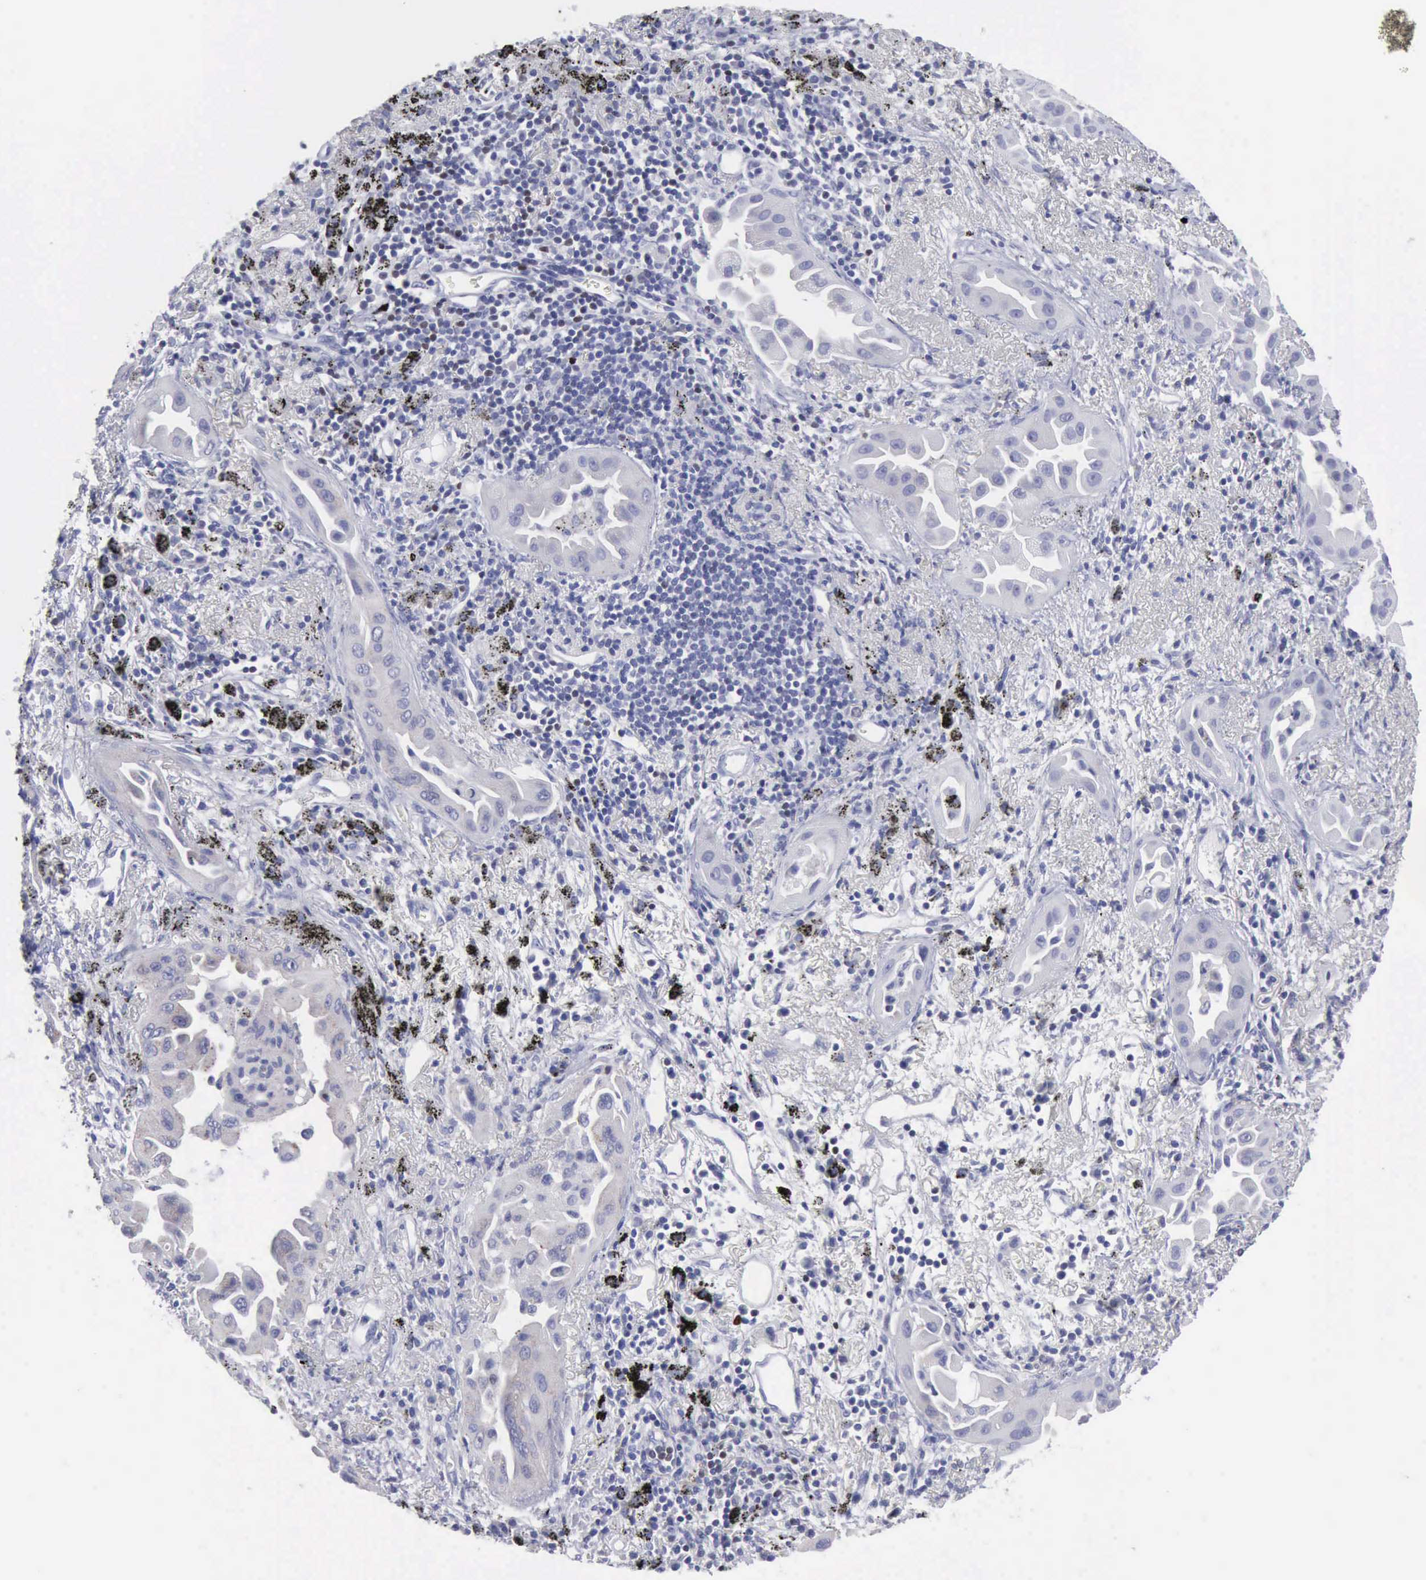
{"staining": {"intensity": "negative", "quantity": "none", "location": "none"}, "tissue": "lung cancer", "cell_type": "Tumor cells", "image_type": "cancer", "snomed": [{"axis": "morphology", "description": "Adenocarcinoma, NOS"}, {"axis": "topography", "description": "Lung"}], "caption": "Immunohistochemistry micrograph of human lung adenocarcinoma stained for a protein (brown), which reveals no positivity in tumor cells. Nuclei are stained in blue.", "gene": "SATB2", "patient": {"sex": "male", "age": 68}}